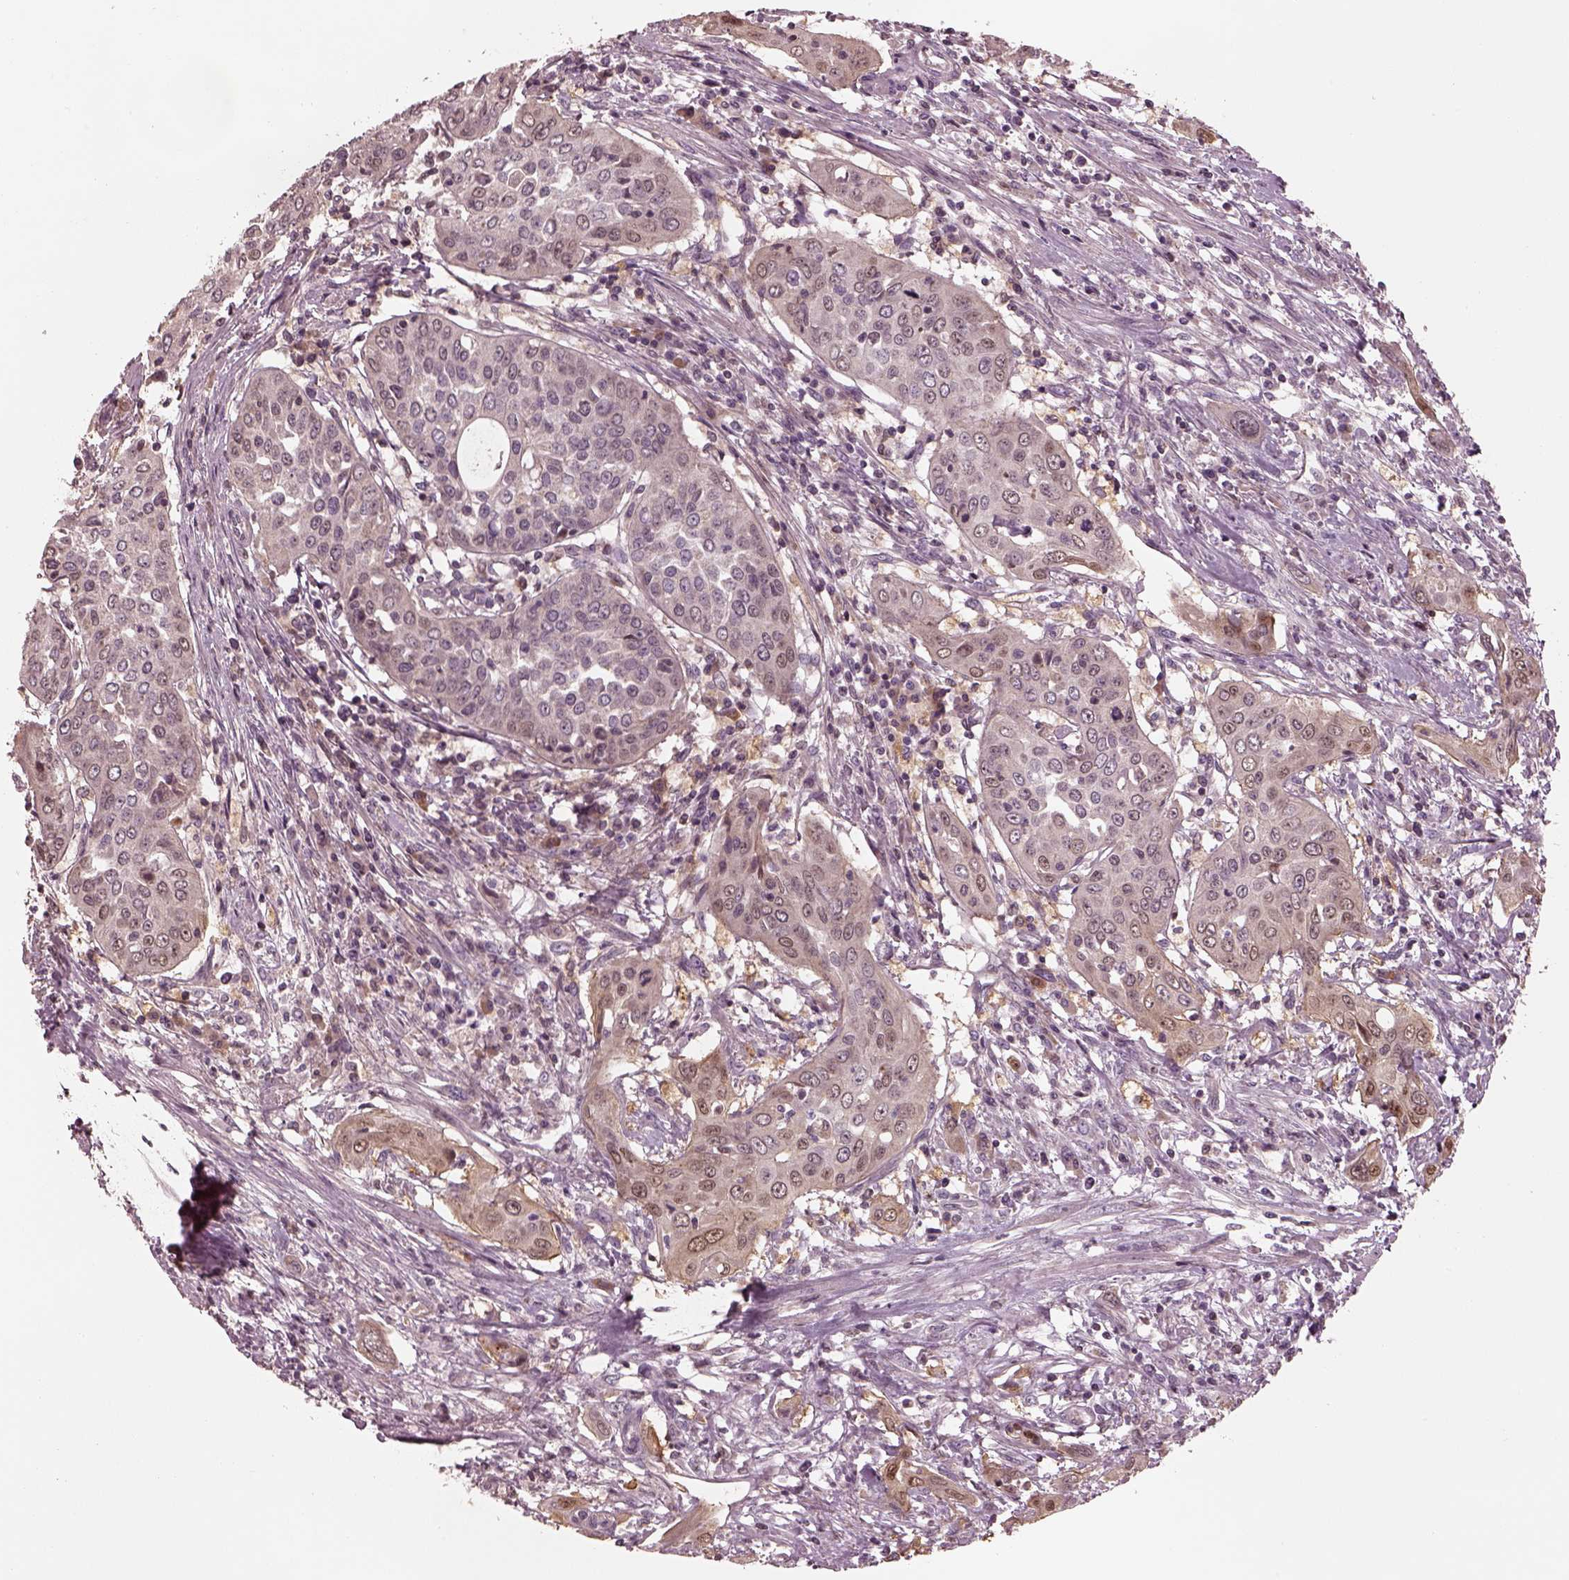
{"staining": {"intensity": "weak", "quantity": "<25%", "location": "cytoplasmic/membranous"}, "tissue": "urothelial cancer", "cell_type": "Tumor cells", "image_type": "cancer", "snomed": [{"axis": "morphology", "description": "Urothelial carcinoma, High grade"}, {"axis": "topography", "description": "Urinary bladder"}], "caption": "Immunohistochemistry histopathology image of human urothelial cancer stained for a protein (brown), which demonstrates no expression in tumor cells.", "gene": "TLX3", "patient": {"sex": "male", "age": 82}}